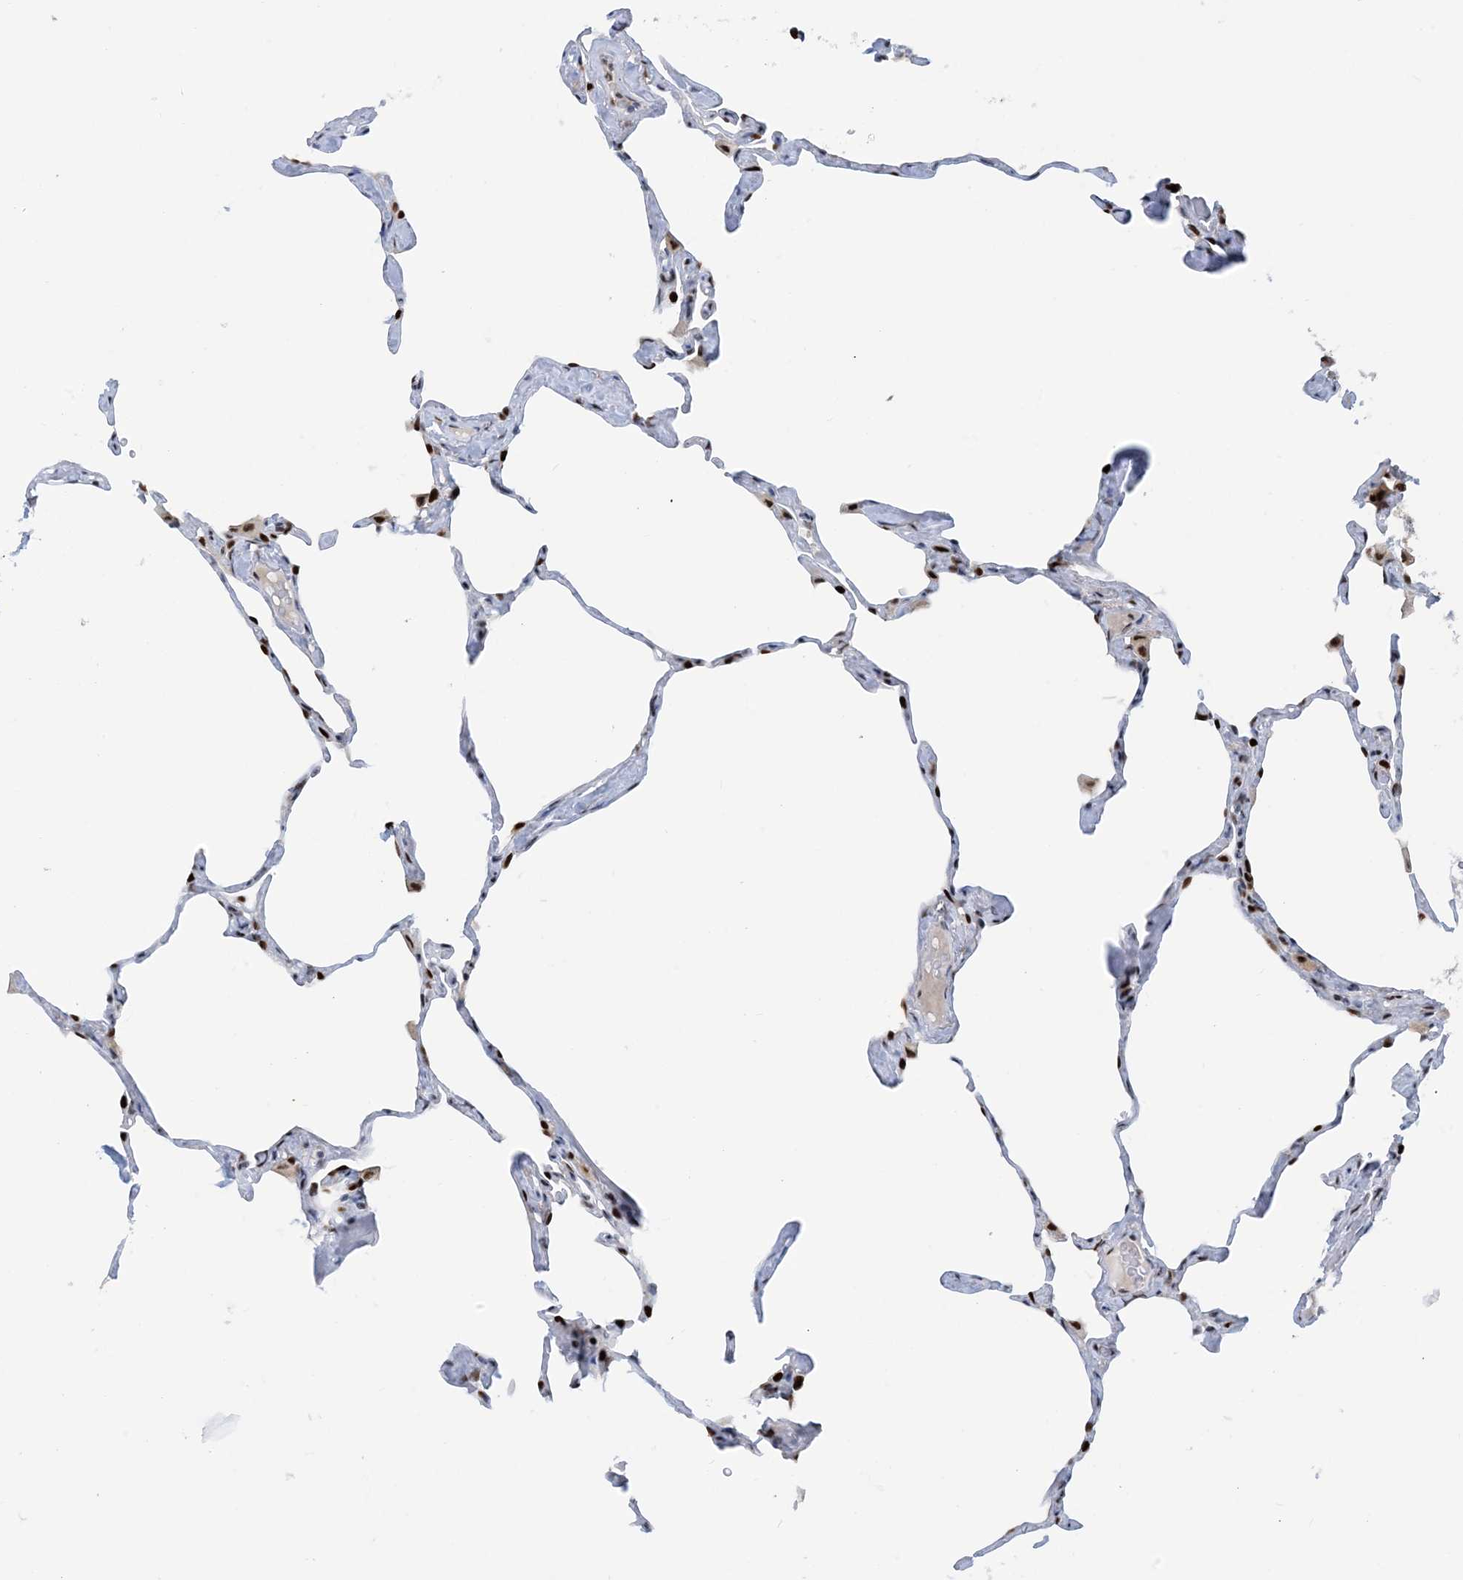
{"staining": {"intensity": "moderate", "quantity": "25%-75%", "location": "nuclear"}, "tissue": "lung", "cell_type": "Alveolar cells", "image_type": "normal", "snomed": [{"axis": "morphology", "description": "Normal tissue, NOS"}, {"axis": "topography", "description": "Lung"}], "caption": "Immunohistochemistry (IHC) staining of normal lung, which demonstrates medium levels of moderate nuclear positivity in approximately 25%-75% of alveolar cells indicating moderate nuclear protein positivity. The staining was performed using DAB (3,3'-diaminobenzidine) (brown) for protein detection and nuclei were counterstained in hematoxylin (blue).", "gene": "HEMK1", "patient": {"sex": "male", "age": 65}}